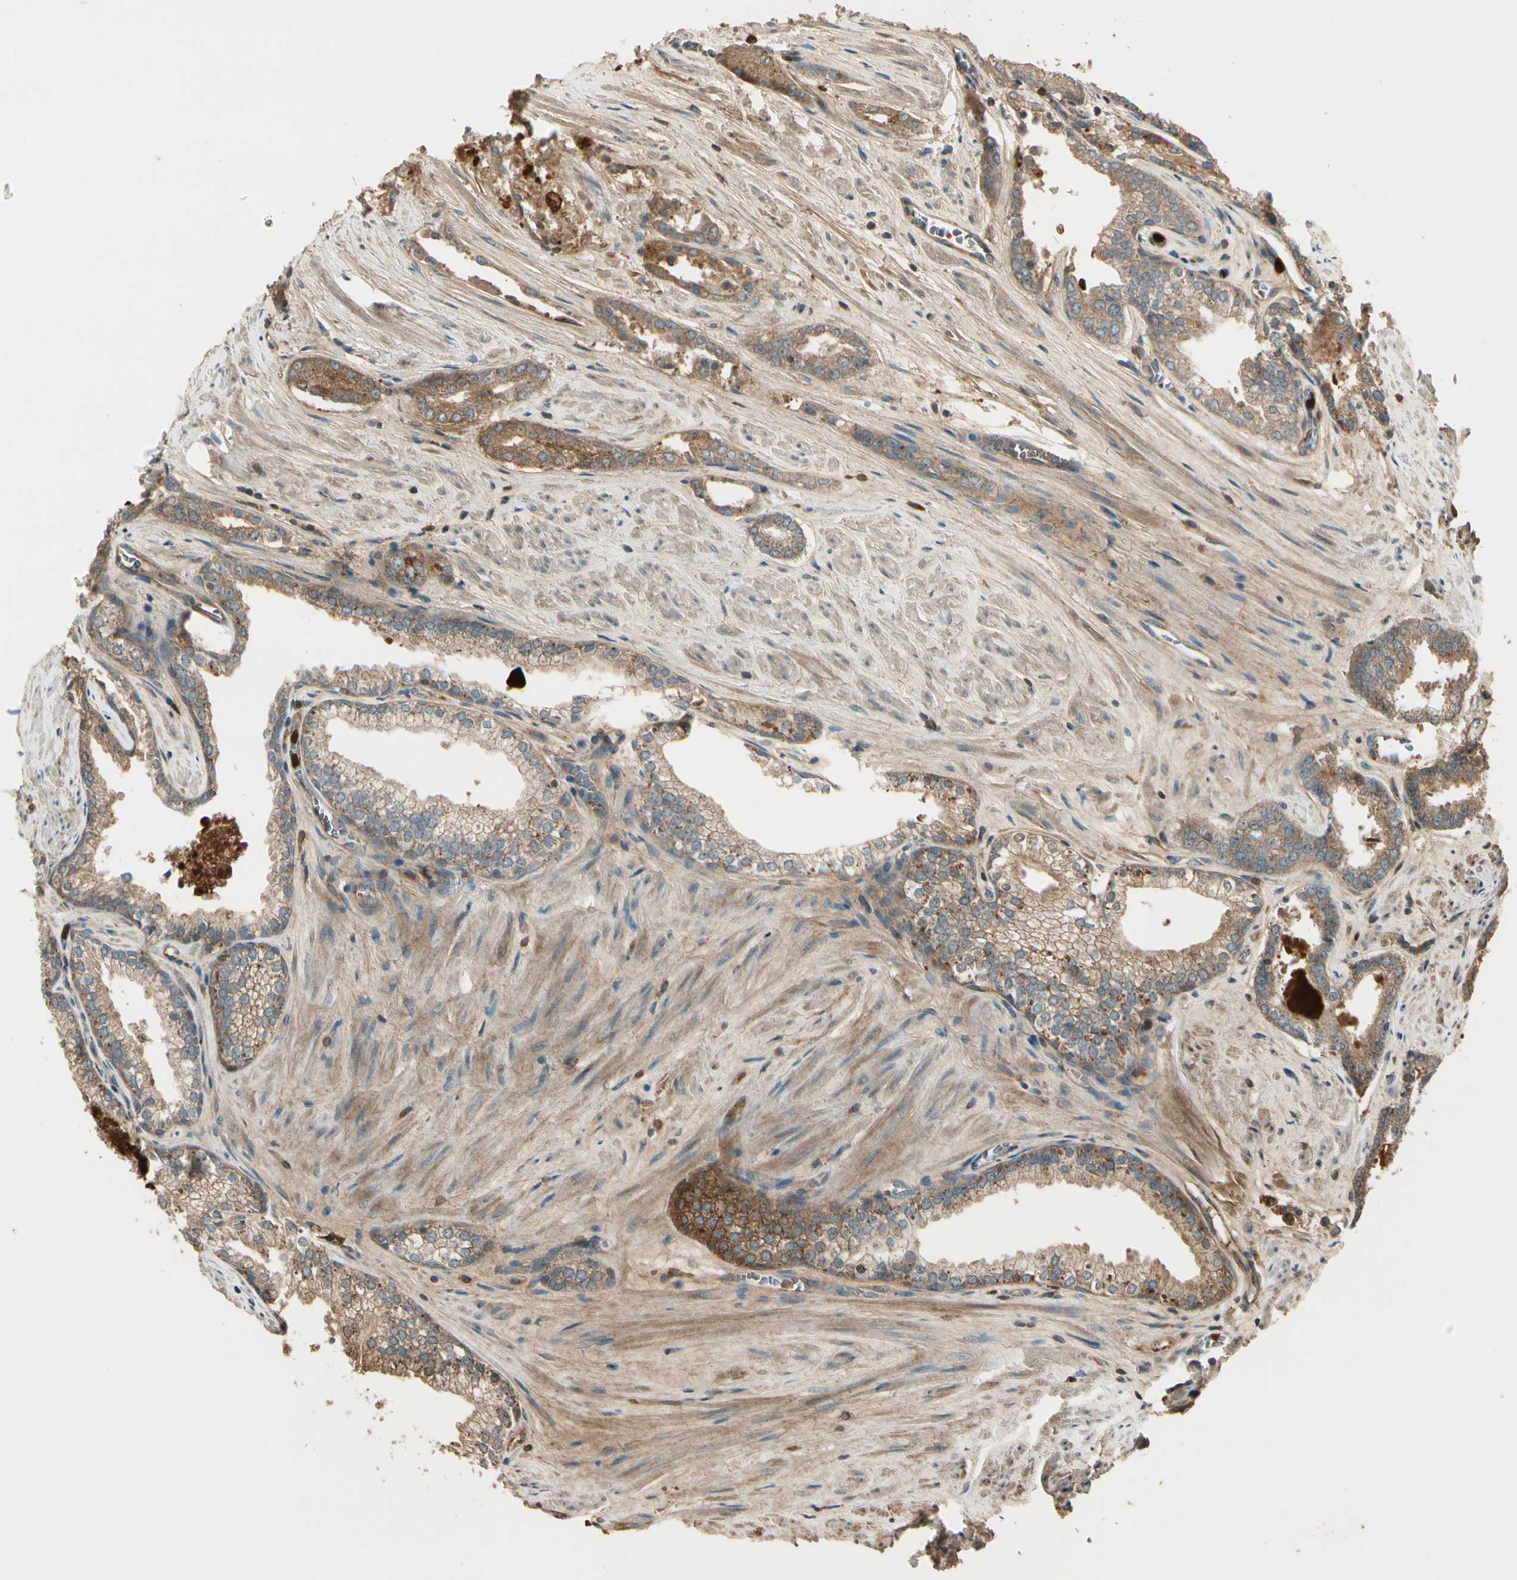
{"staining": {"intensity": "moderate", "quantity": ">75%", "location": "cytoplasmic/membranous"}, "tissue": "prostate cancer", "cell_type": "Tumor cells", "image_type": "cancer", "snomed": [{"axis": "morphology", "description": "Adenocarcinoma, Low grade"}, {"axis": "topography", "description": "Prostate"}], "caption": "Prostate cancer (low-grade adenocarcinoma) was stained to show a protein in brown. There is medium levels of moderate cytoplasmic/membranous positivity in approximately >75% of tumor cells.", "gene": "STX11", "patient": {"sex": "male", "age": 60}}